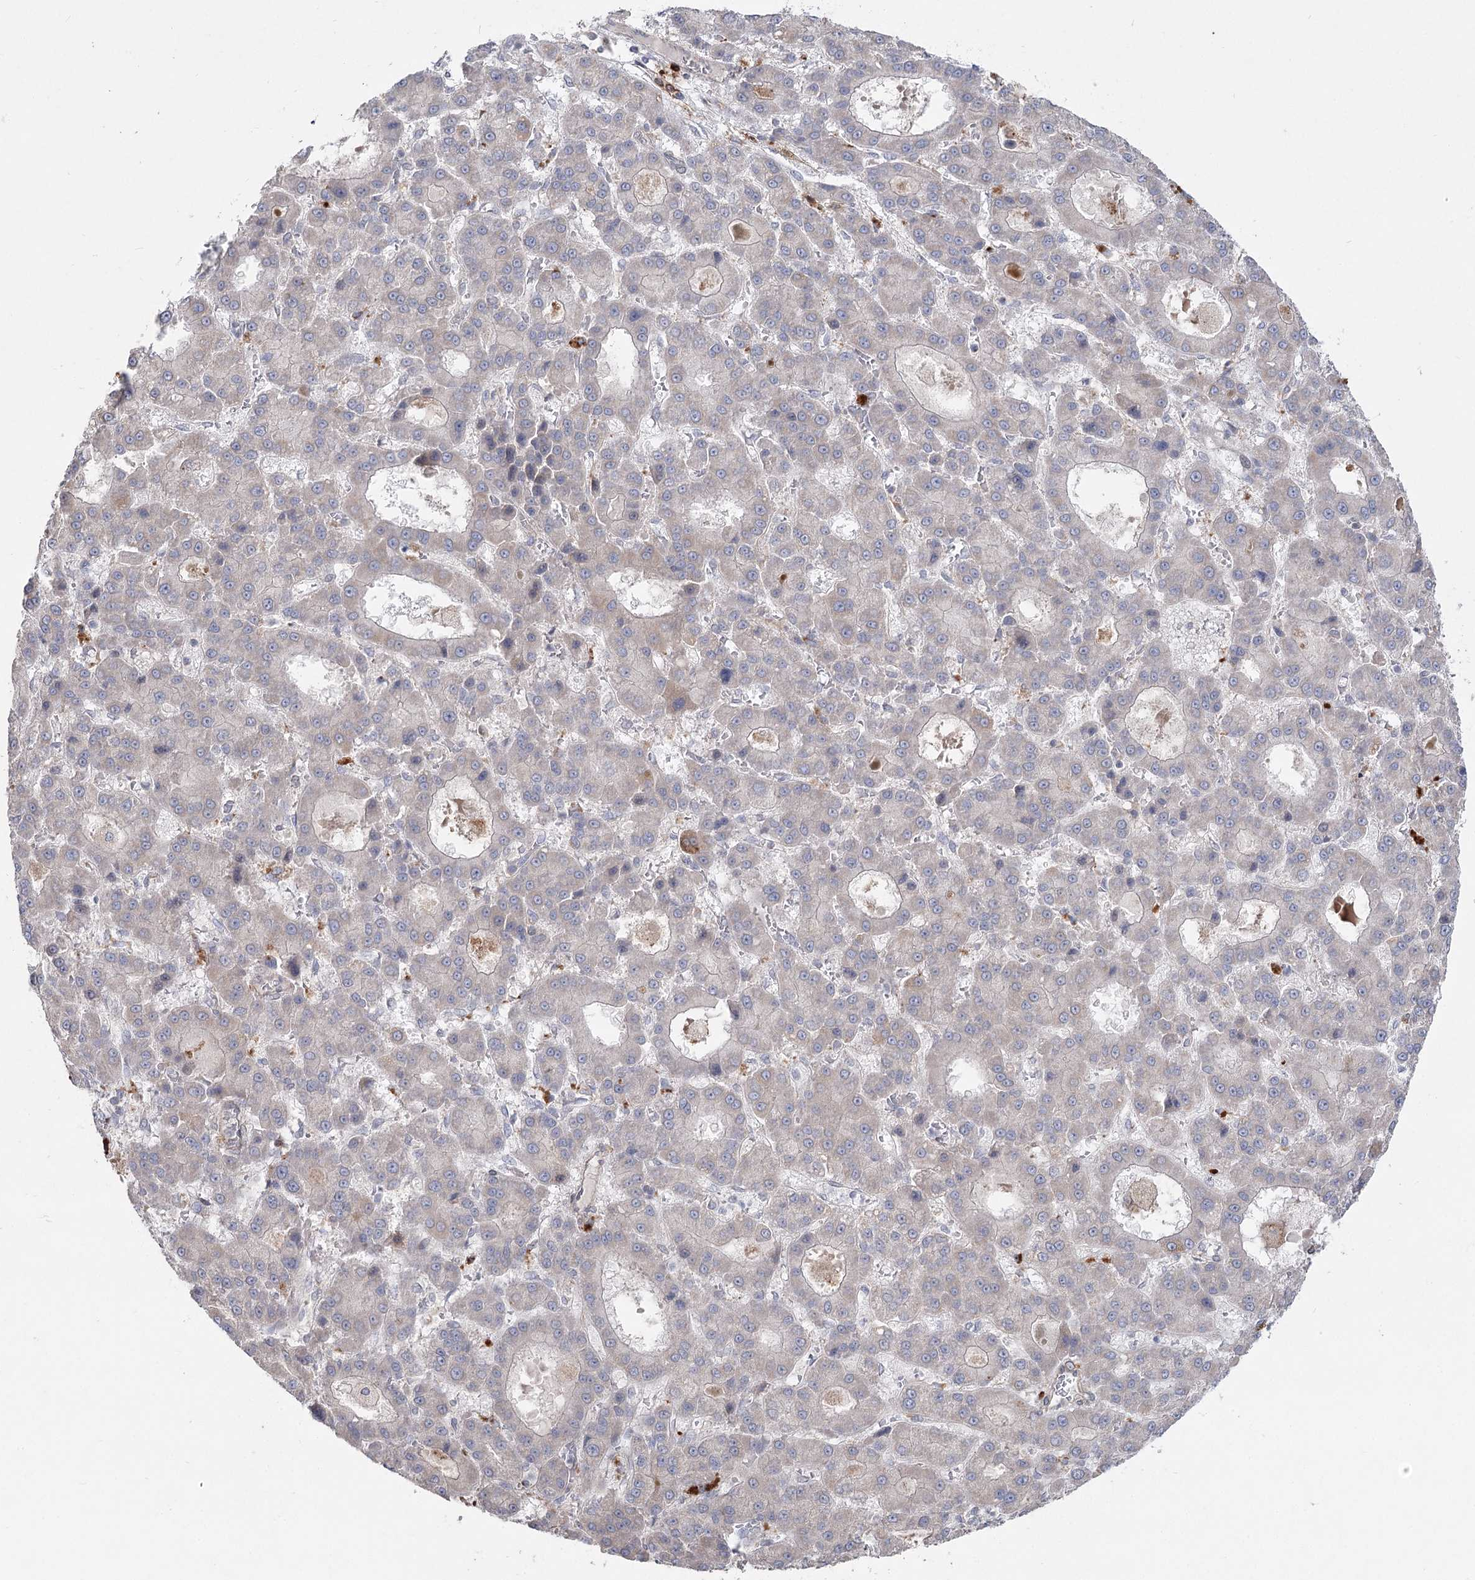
{"staining": {"intensity": "negative", "quantity": "none", "location": "none"}, "tissue": "liver cancer", "cell_type": "Tumor cells", "image_type": "cancer", "snomed": [{"axis": "morphology", "description": "Carcinoma, Hepatocellular, NOS"}, {"axis": "topography", "description": "Liver"}], "caption": "An immunohistochemistry photomicrograph of liver cancer is shown. There is no staining in tumor cells of liver cancer.", "gene": "SCN11A", "patient": {"sex": "male", "age": 70}}